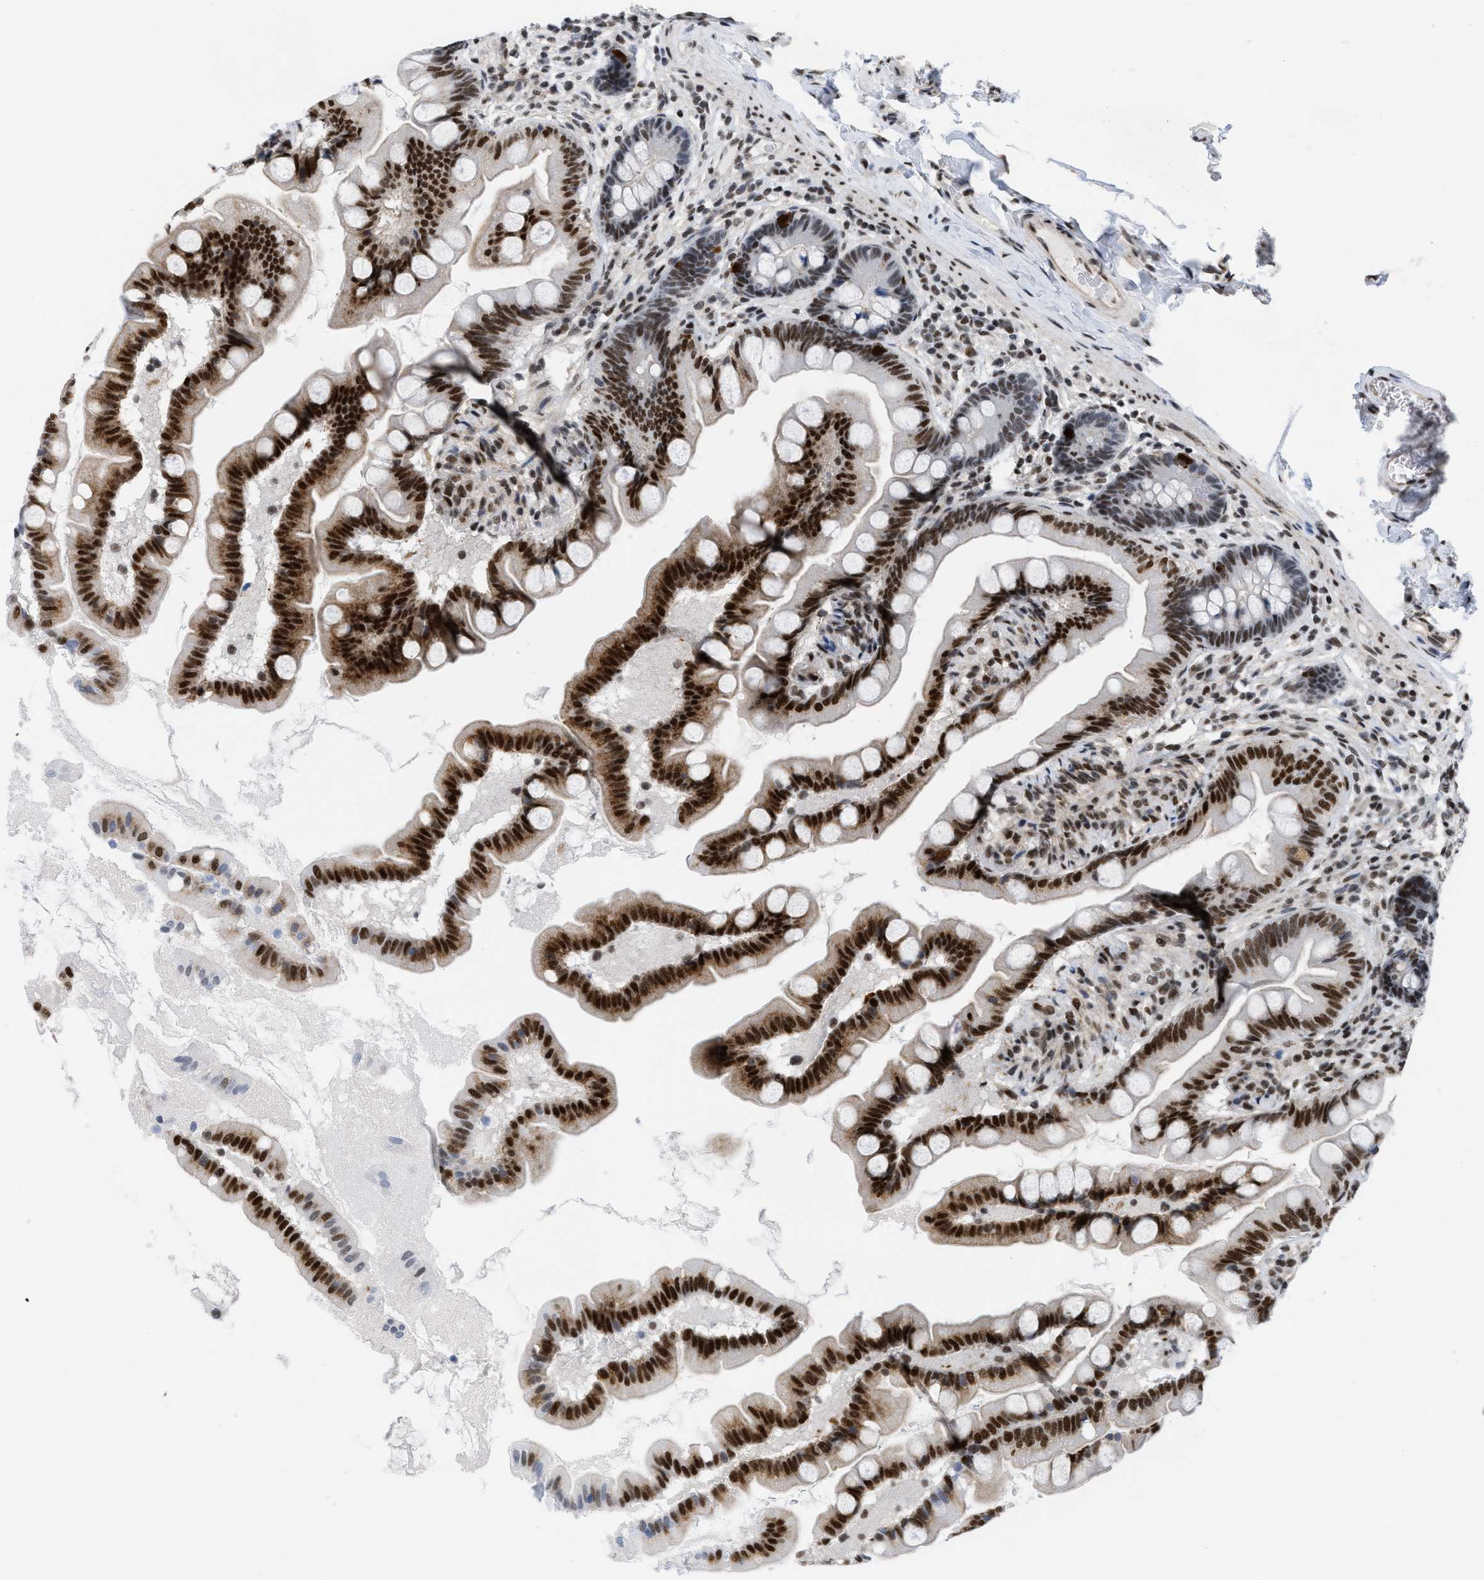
{"staining": {"intensity": "strong", "quantity": ">75%", "location": "nuclear"}, "tissue": "small intestine", "cell_type": "Glandular cells", "image_type": "normal", "snomed": [{"axis": "morphology", "description": "Normal tissue, NOS"}, {"axis": "topography", "description": "Small intestine"}], "caption": "Protein analysis of benign small intestine exhibits strong nuclear expression in about >75% of glandular cells. (IHC, brightfield microscopy, high magnification).", "gene": "MIER1", "patient": {"sex": "female", "age": 56}}